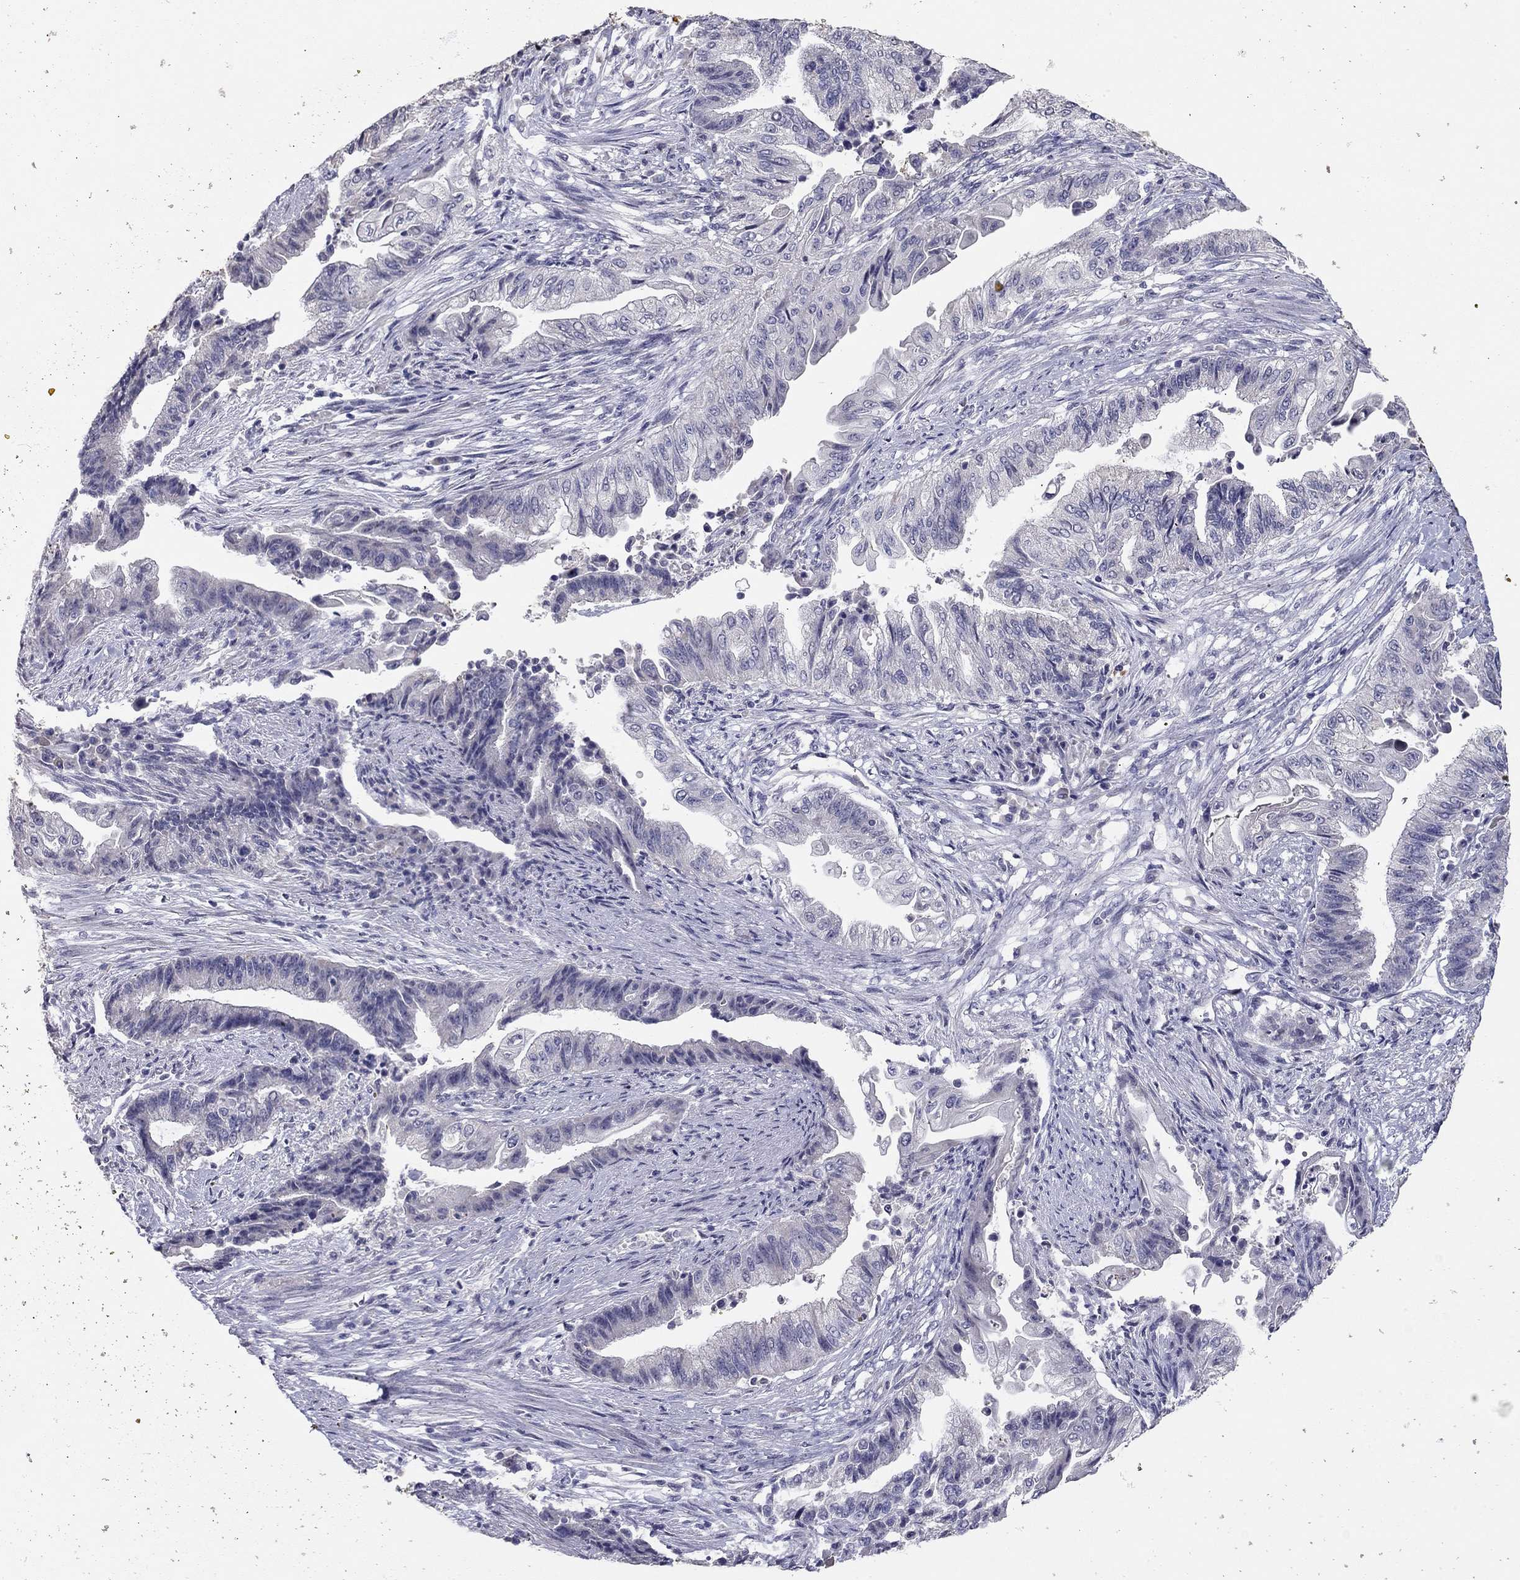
{"staining": {"intensity": "negative", "quantity": "none", "location": "none"}, "tissue": "endometrial cancer", "cell_type": "Tumor cells", "image_type": "cancer", "snomed": [{"axis": "morphology", "description": "Adenocarcinoma, NOS"}, {"axis": "topography", "description": "Uterus"}, {"axis": "topography", "description": "Endometrium"}], "caption": "Micrograph shows no protein positivity in tumor cells of endometrial cancer (adenocarcinoma) tissue.", "gene": "SCARB1", "patient": {"sex": "female", "age": 54}}